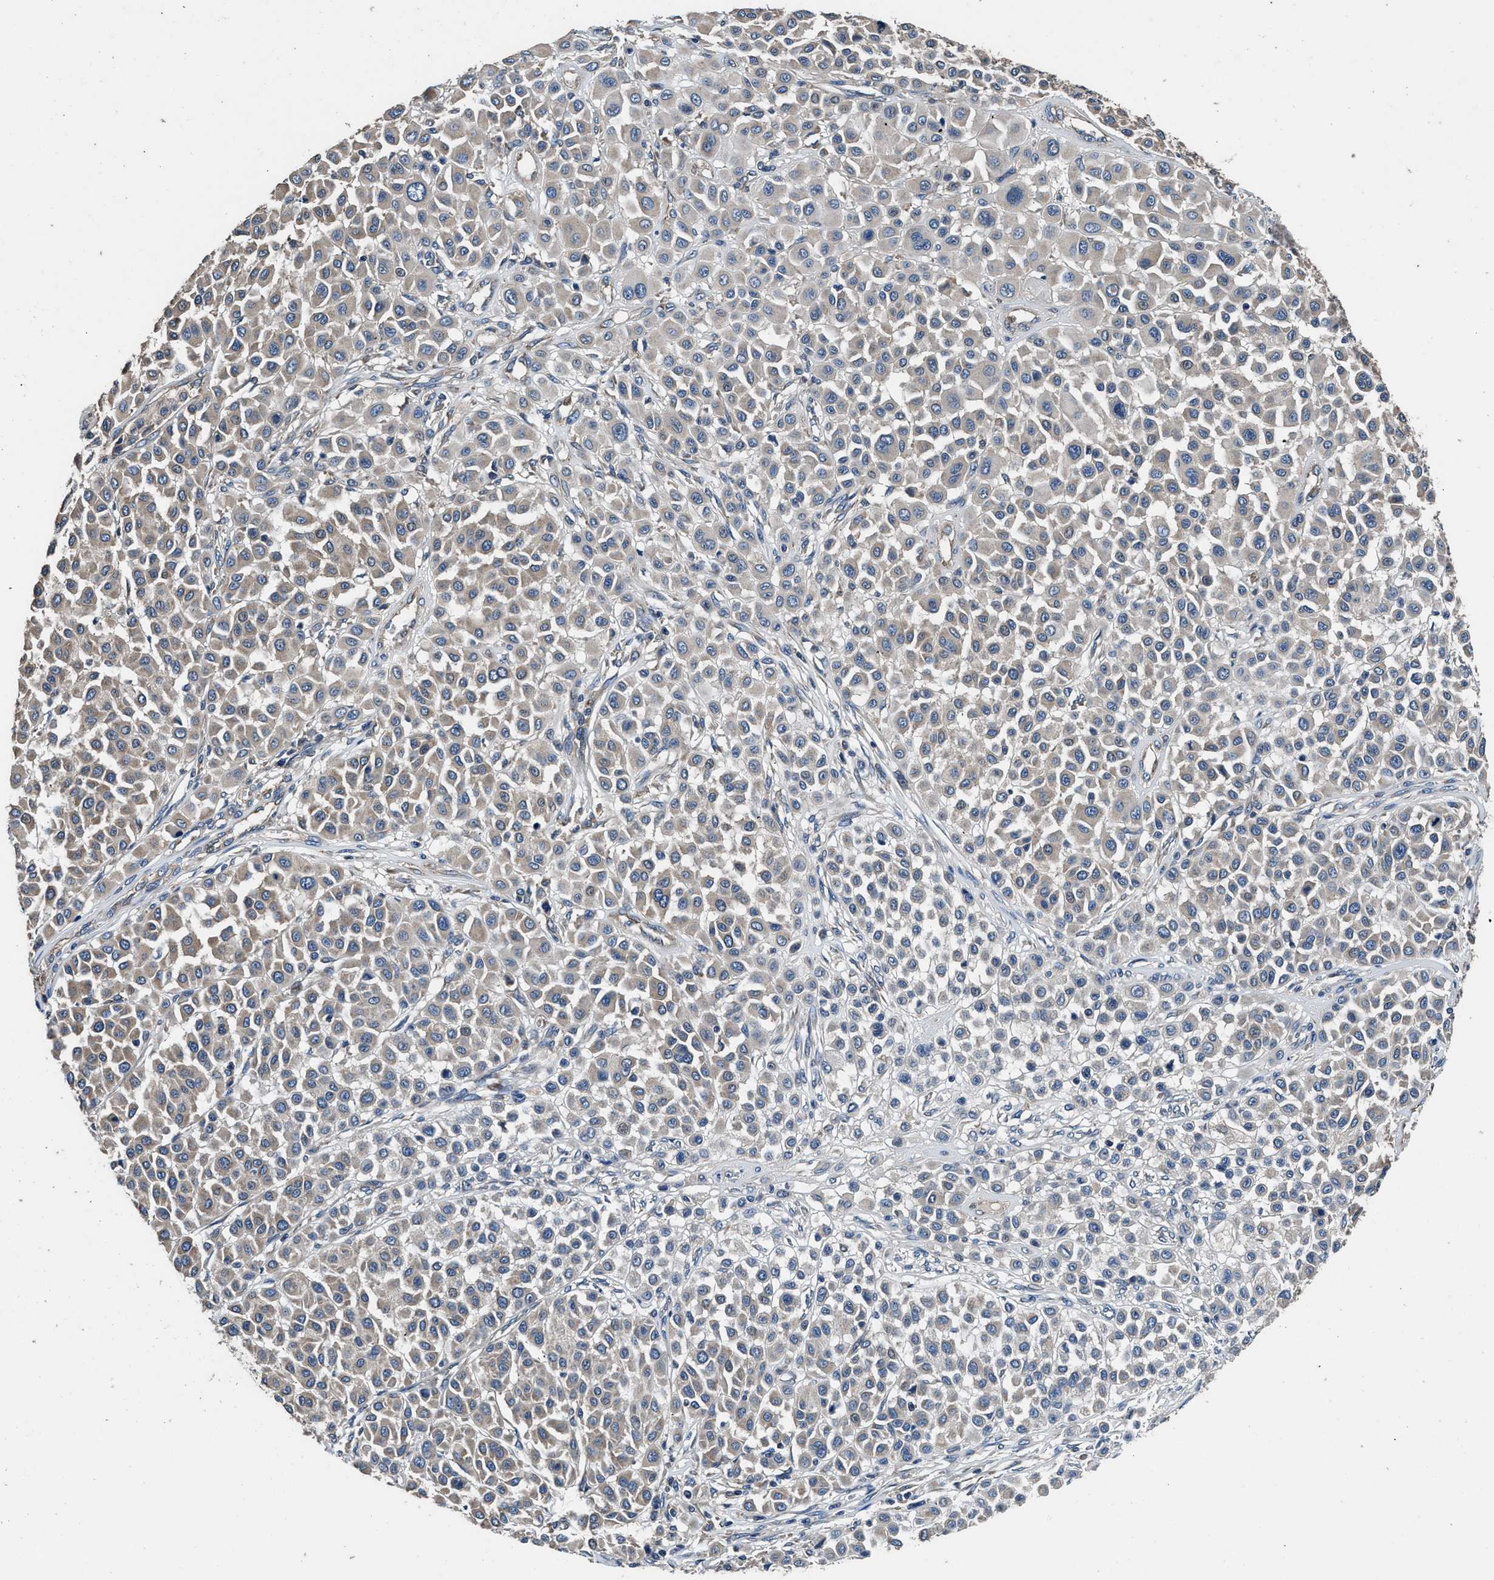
{"staining": {"intensity": "weak", "quantity": ">75%", "location": "cytoplasmic/membranous"}, "tissue": "melanoma", "cell_type": "Tumor cells", "image_type": "cancer", "snomed": [{"axis": "morphology", "description": "Malignant melanoma, Metastatic site"}, {"axis": "topography", "description": "Soft tissue"}], "caption": "Protein analysis of melanoma tissue demonstrates weak cytoplasmic/membranous positivity in about >75% of tumor cells.", "gene": "DHRS7B", "patient": {"sex": "male", "age": 41}}